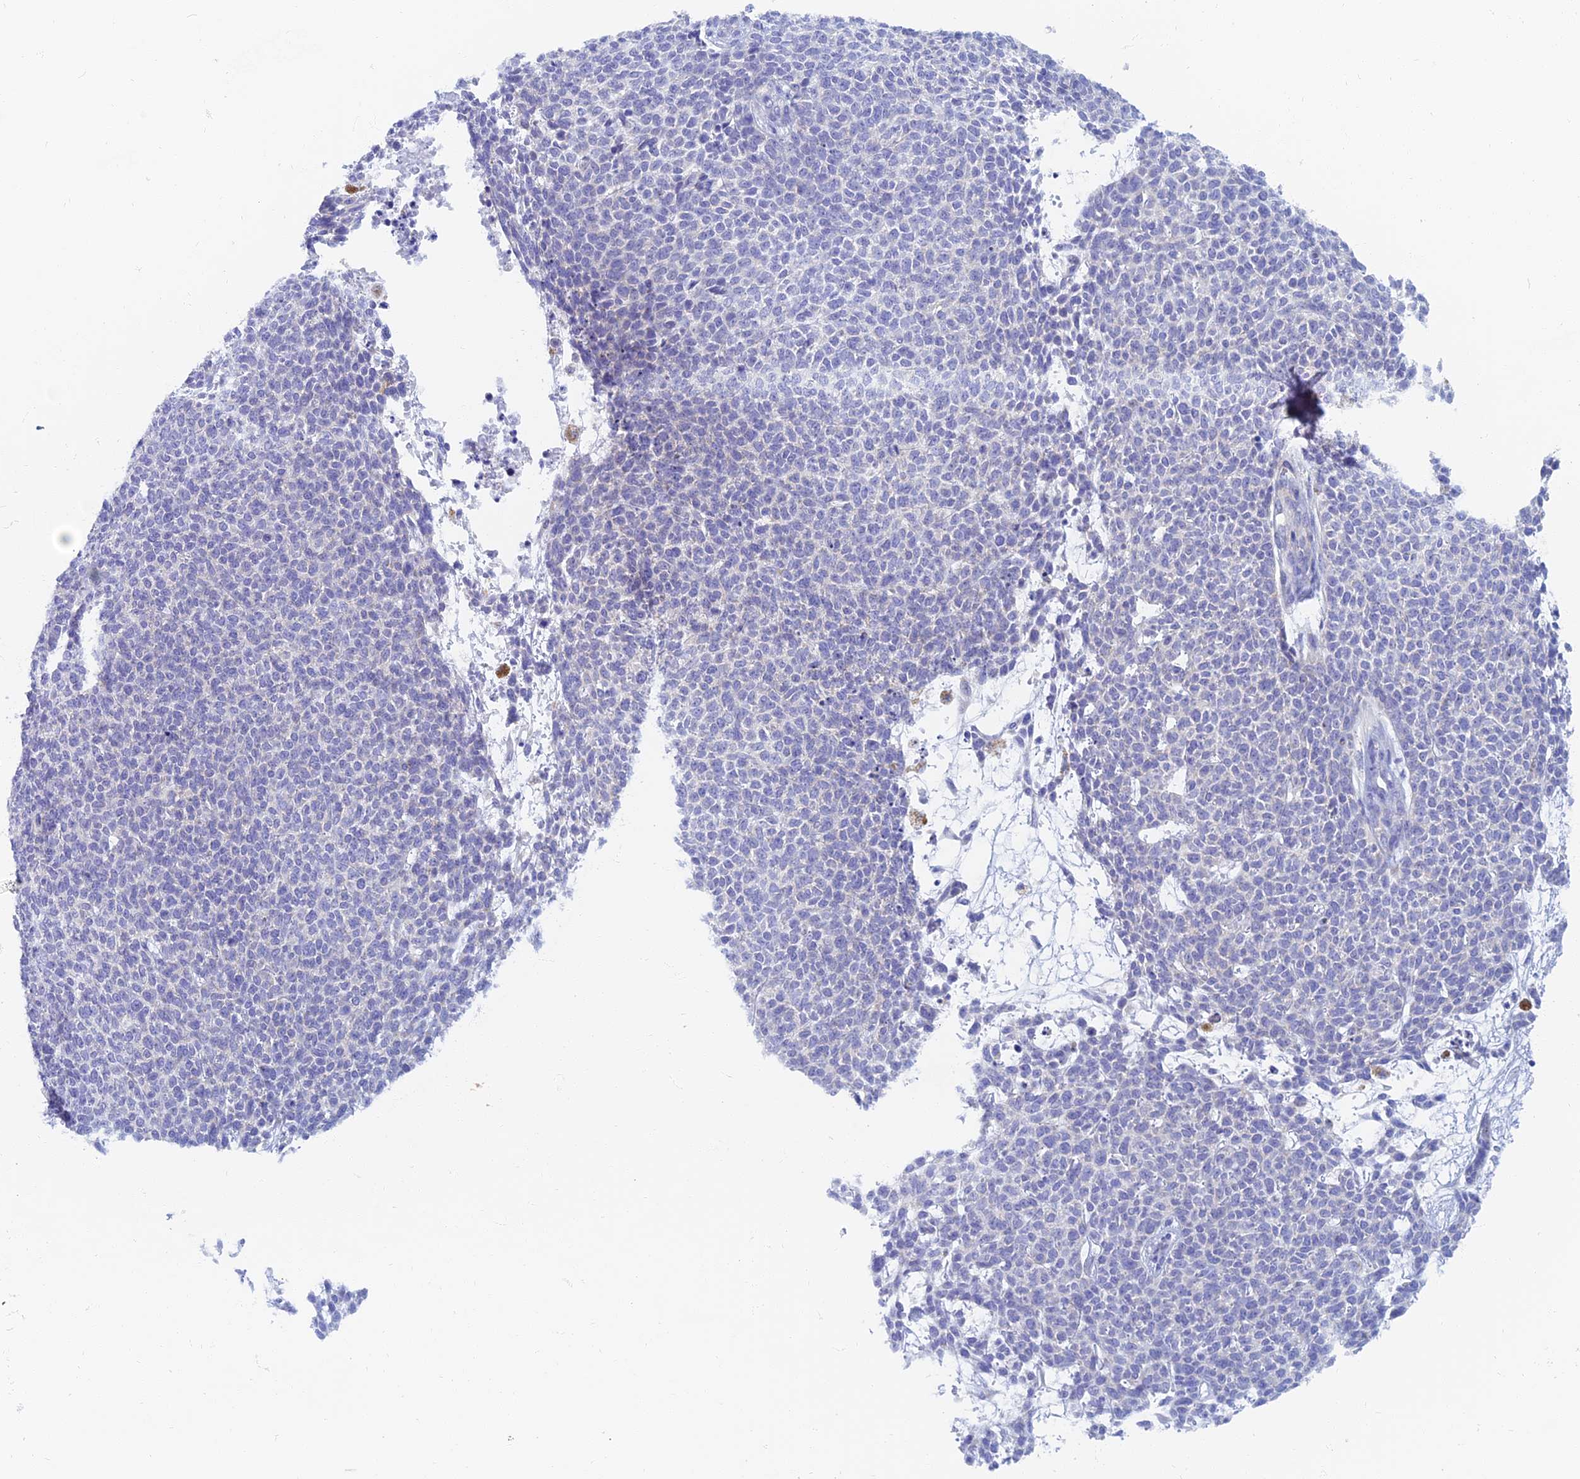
{"staining": {"intensity": "negative", "quantity": "none", "location": "none"}, "tissue": "skin cancer", "cell_type": "Tumor cells", "image_type": "cancer", "snomed": [{"axis": "morphology", "description": "Basal cell carcinoma"}, {"axis": "topography", "description": "Skin"}], "caption": "The immunohistochemistry (IHC) histopathology image has no significant expression in tumor cells of skin cancer tissue.", "gene": "TMEM44", "patient": {"sex": "female", "age": 84}}